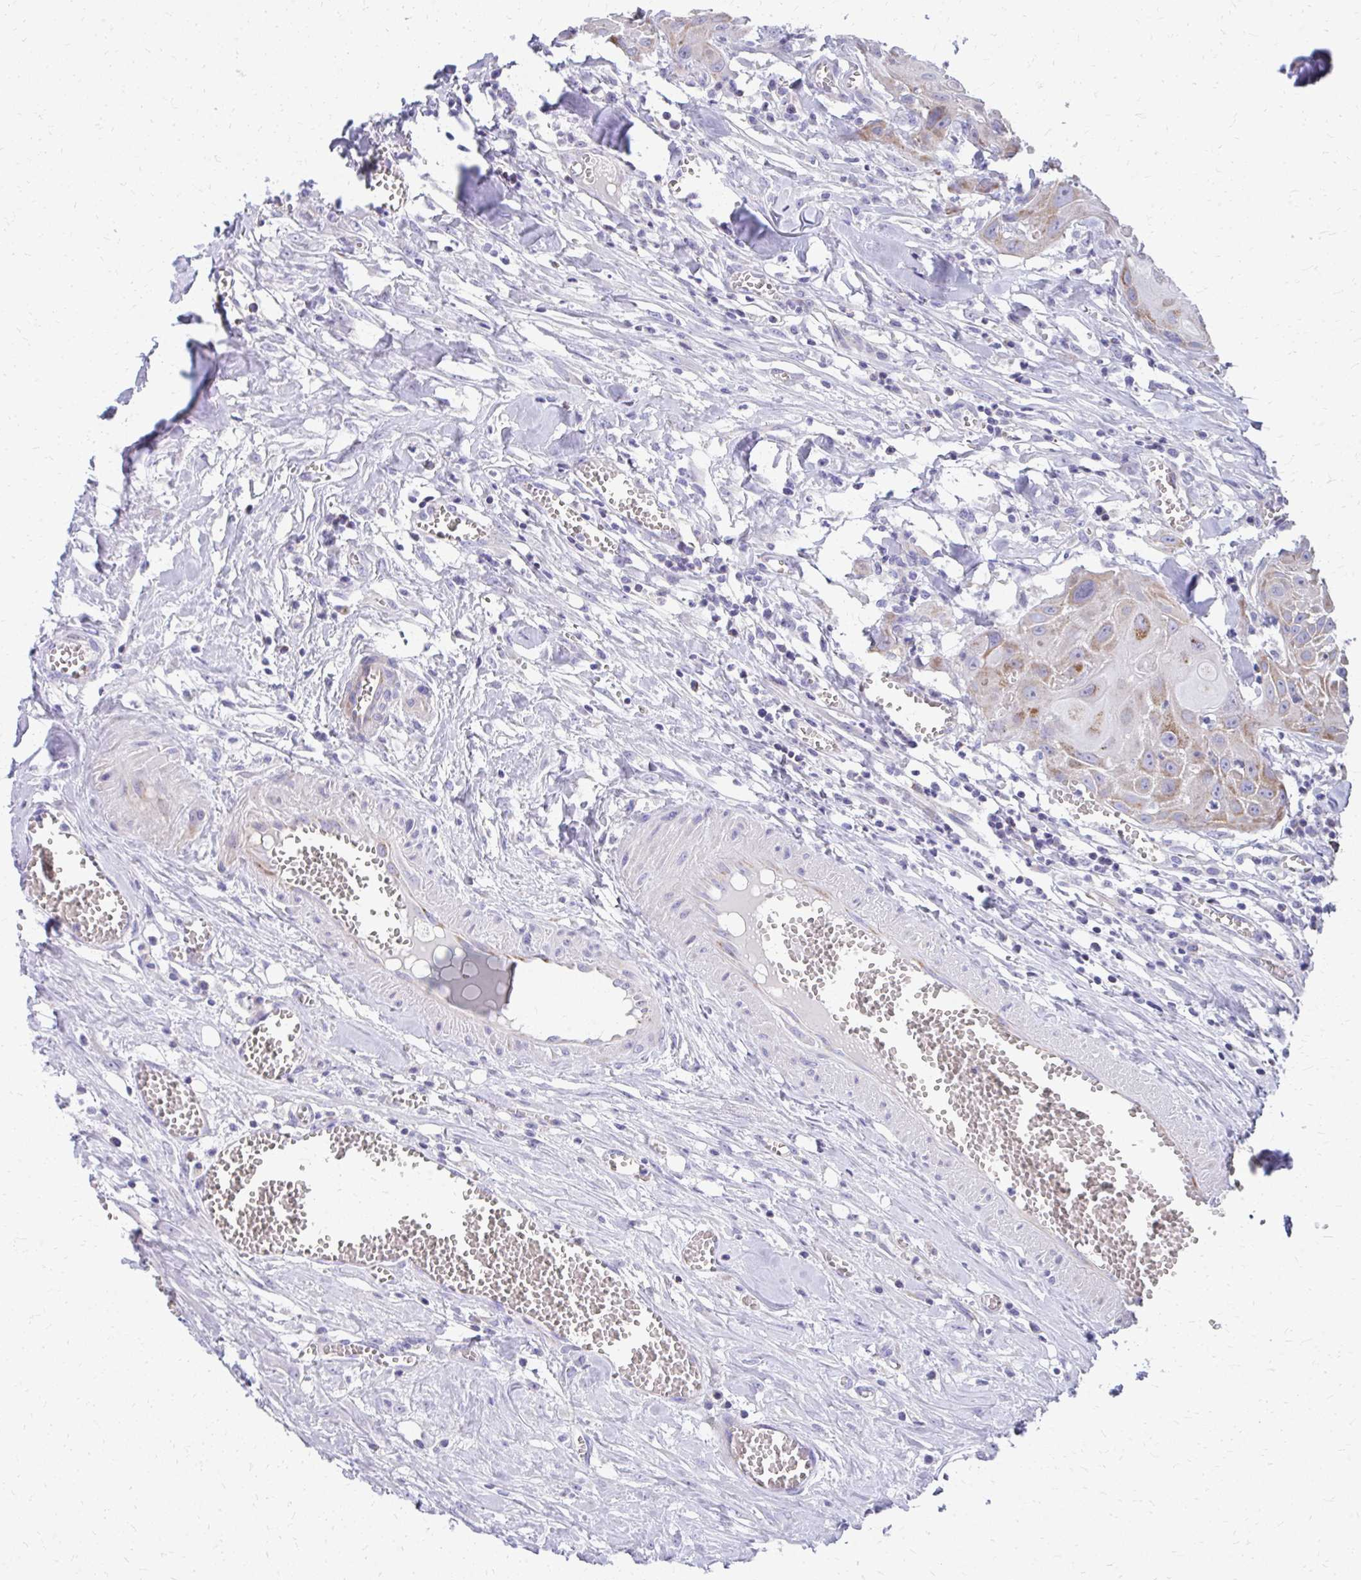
{"staining": {"intensity": "moderate", "quantity": "<25%", "location": "cytoplasmic/membranous"}, "tissue": "head and neck cancer", "cell_type": "Tumor cells", "image_type": "cancer", "snomed": [{"axis": "morphology", "description": "Squamous cell carcinoma, NOS"}, {"axis": "topography", "description": "Lymph node"}, {"axis": "topography", "description": "Salivary gland"}, {"axis": "topography", "description": "Head-Neck"}], "caption": "Immunohistochemistry (IHC) of head and neck squamous cell carcinoma reveals low levels of moderate cytoplasmic/membranous positivity in approximately <25% of tumor cells. (DAB (3,3'-diaminobenzidine) IHC, brown staining for protein, blue staining for nuclei).", "gene": "IL37", "patient": {"sex": "female", "age": 74}}